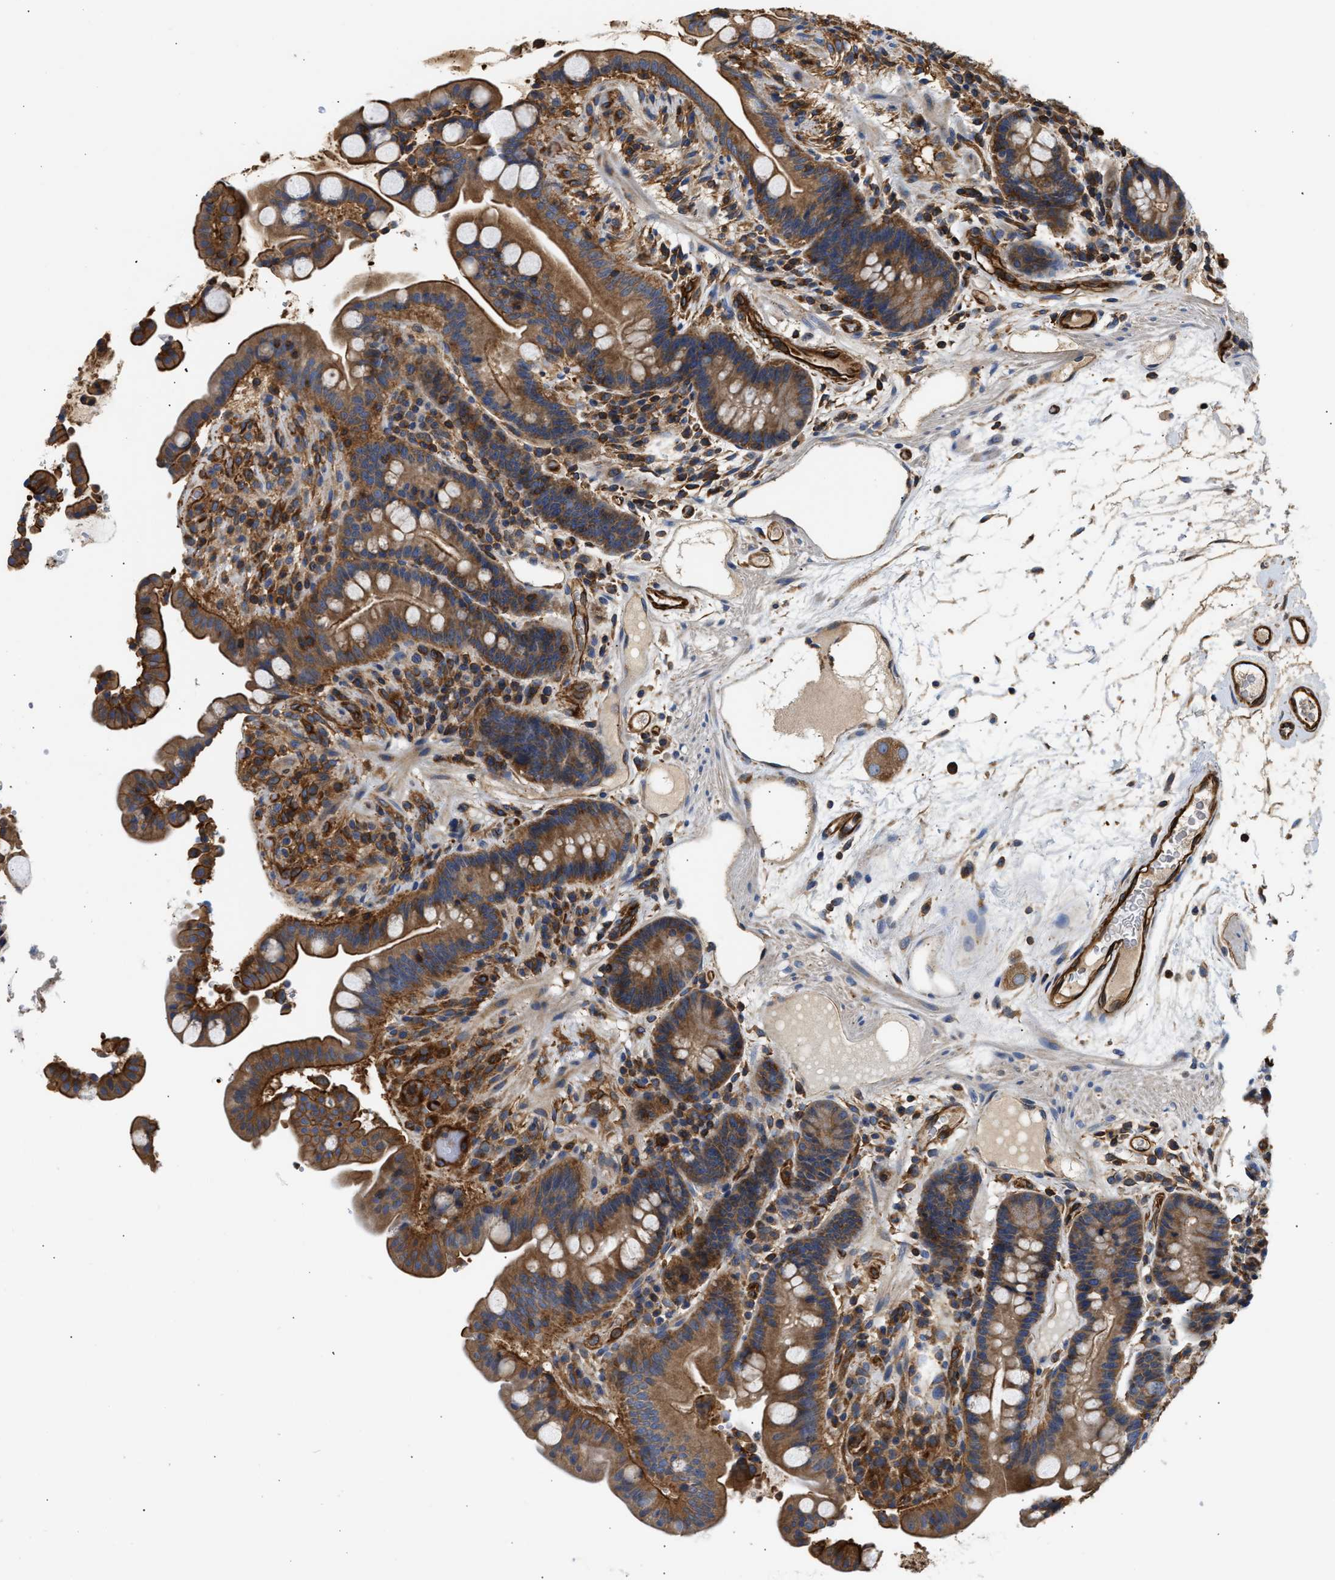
{"staining": {"intensity": "strong", "quantity": ">75%", "location": "cytoplasmic/membranous"}, "tissue": "colon", "cell_type": "Endothelial cells", "image_type": "normal", "snomed": [{"axis": "morphology", "description": "Normal tissue, NOS"}, {"axis": "topography", "description": "Colon"}], "caption": "Immunohistochemistry (IHC) micrograph of benign human colon stained for a protein (brown), which displays high levels of strong cytoplasmic/membranous positivity in approximately >75% of endothelial cells.", "gene": "SAMD9L", "patient": {"sex": "male", "age": 73}}